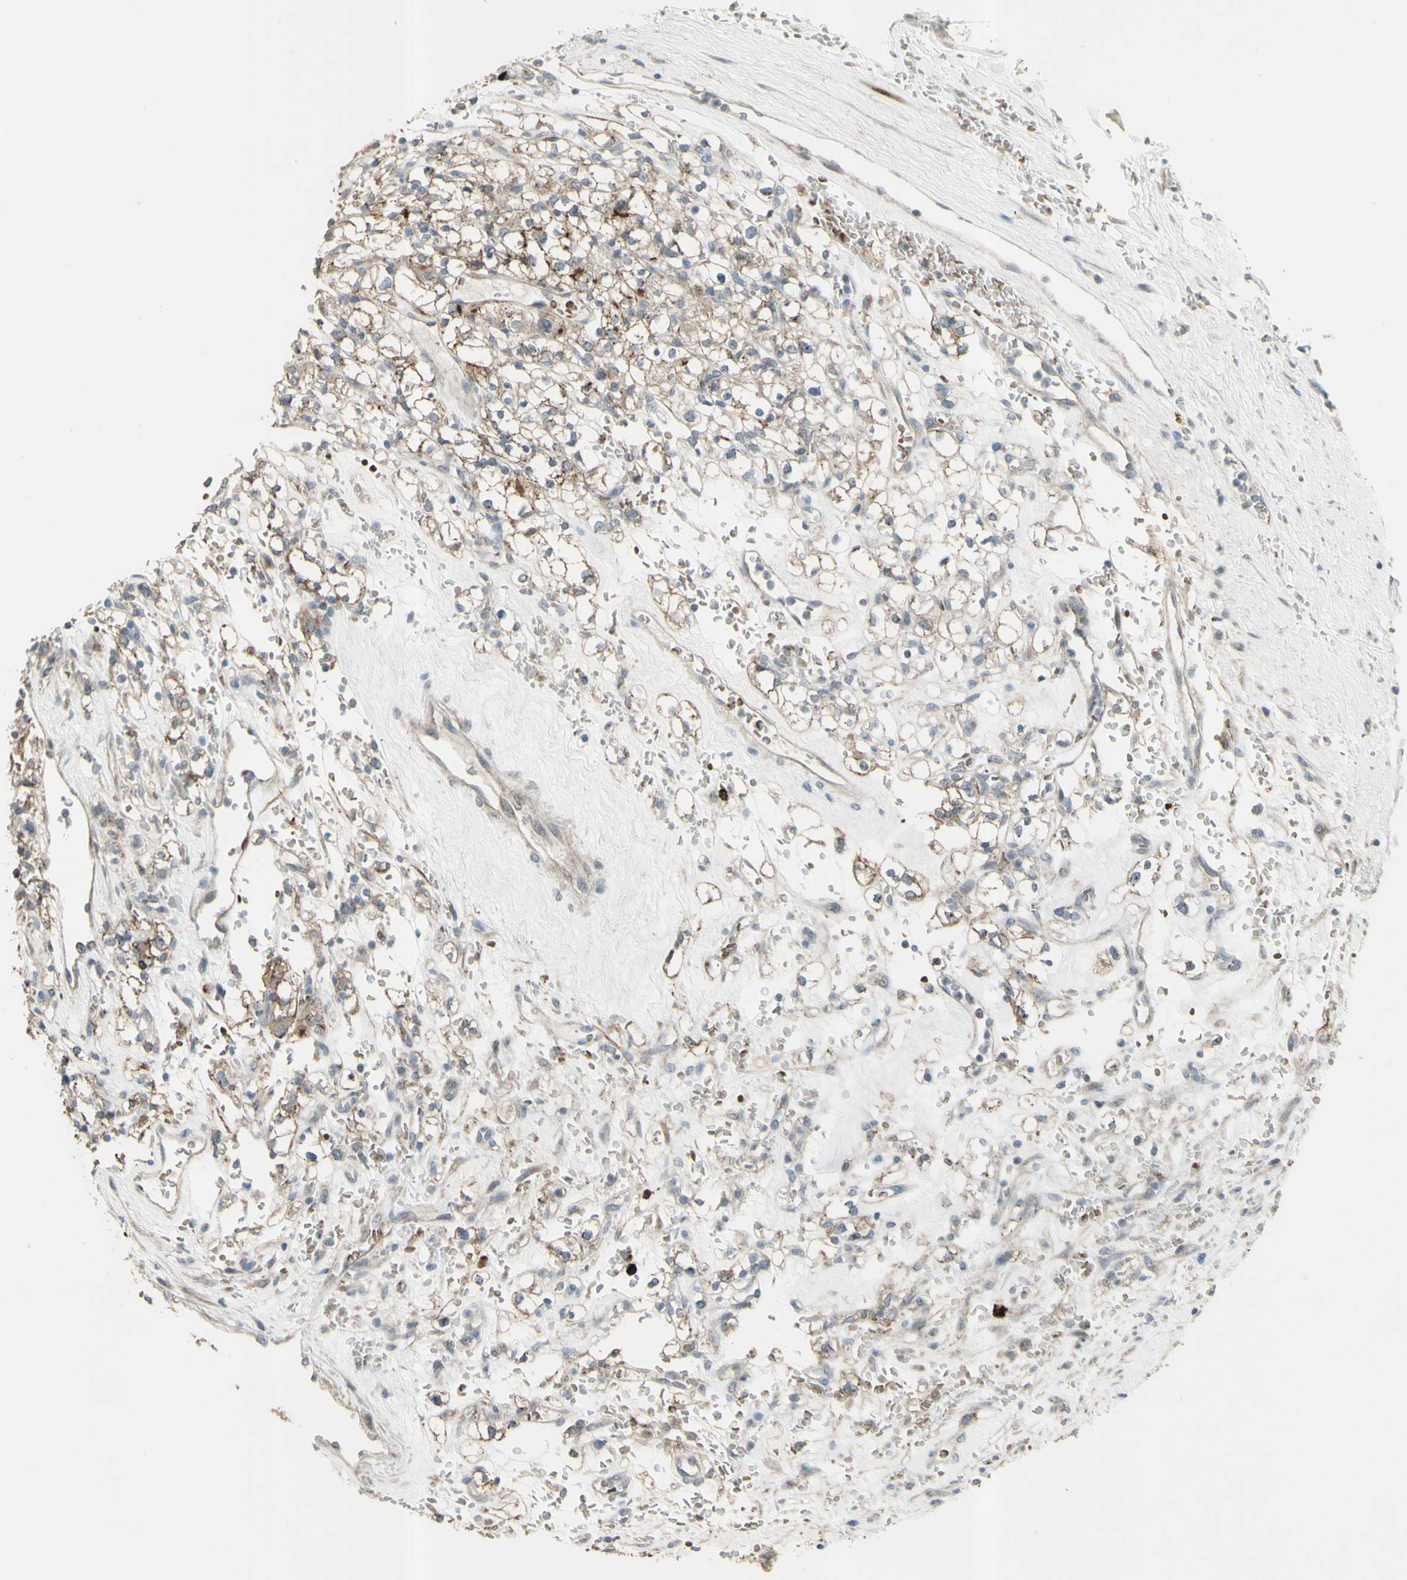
{"staining": {"intensity": "moderate", "quantity": ">75%", "location": "cytoplasmic/membranous"}, "tissue": "renal cancer", "cell_type": "Tumor cells", "image_type": "cancer", "snomed": [{"axis": "morphology", "description": "Normal tissue, NOS"}, {"axis": "morphology", "description": "Adenocarcinoma, NOS"}, {"axis": "topography", "description": "Kidney"}], "caption": "Protein expression analysis of renal cancer (adenocarcinoma) reveals moderate cytoplasmic/membranous staining in approximately >75% of tumor cells.", "gene": "GRAMD1B", "patient": {"sex": "female", "age": 72}}